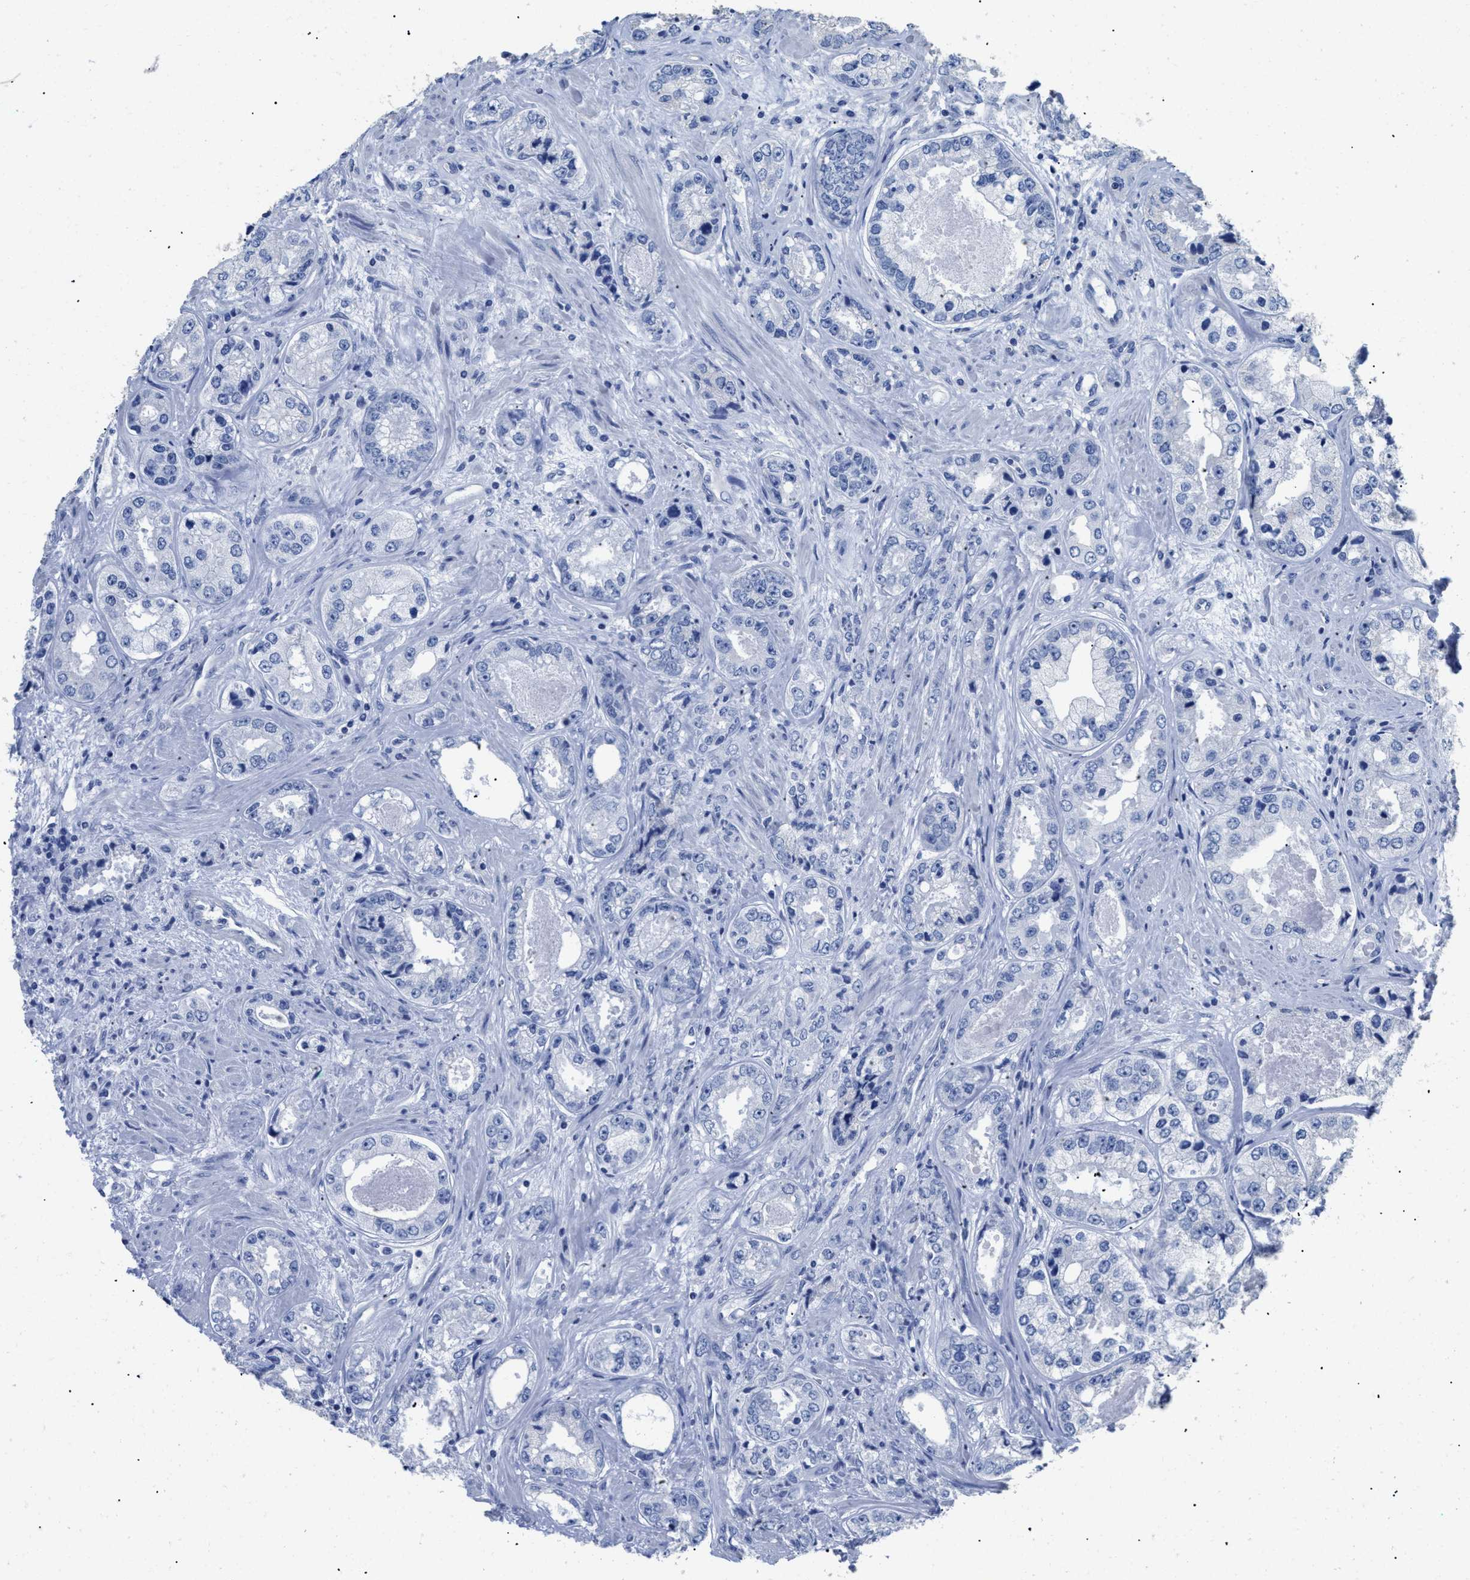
{"staining": {"intensity": "negative", "quantity": "none", "location": "none"}, "tissue": "prostate cancer", "cell_type": "Tumor cells", "image_type": "cancer", "snomed": [{"axis": "morphology", "description": "Adenocarcinoma, High grade"}, {"axis": "topography", "description": "Prostate"}], "caption": "Immunohistochemistry (IHC) of human prostate high-grade adenocarcinoma shows no expression in tumor cells. (Stains: DAB immunohistochemistry with hematoxylin counter stain, Microscopy: brightfield microscopy at high magnification).", "gene": "DLC1", "patient": {"sex": "male", "age": 61}}